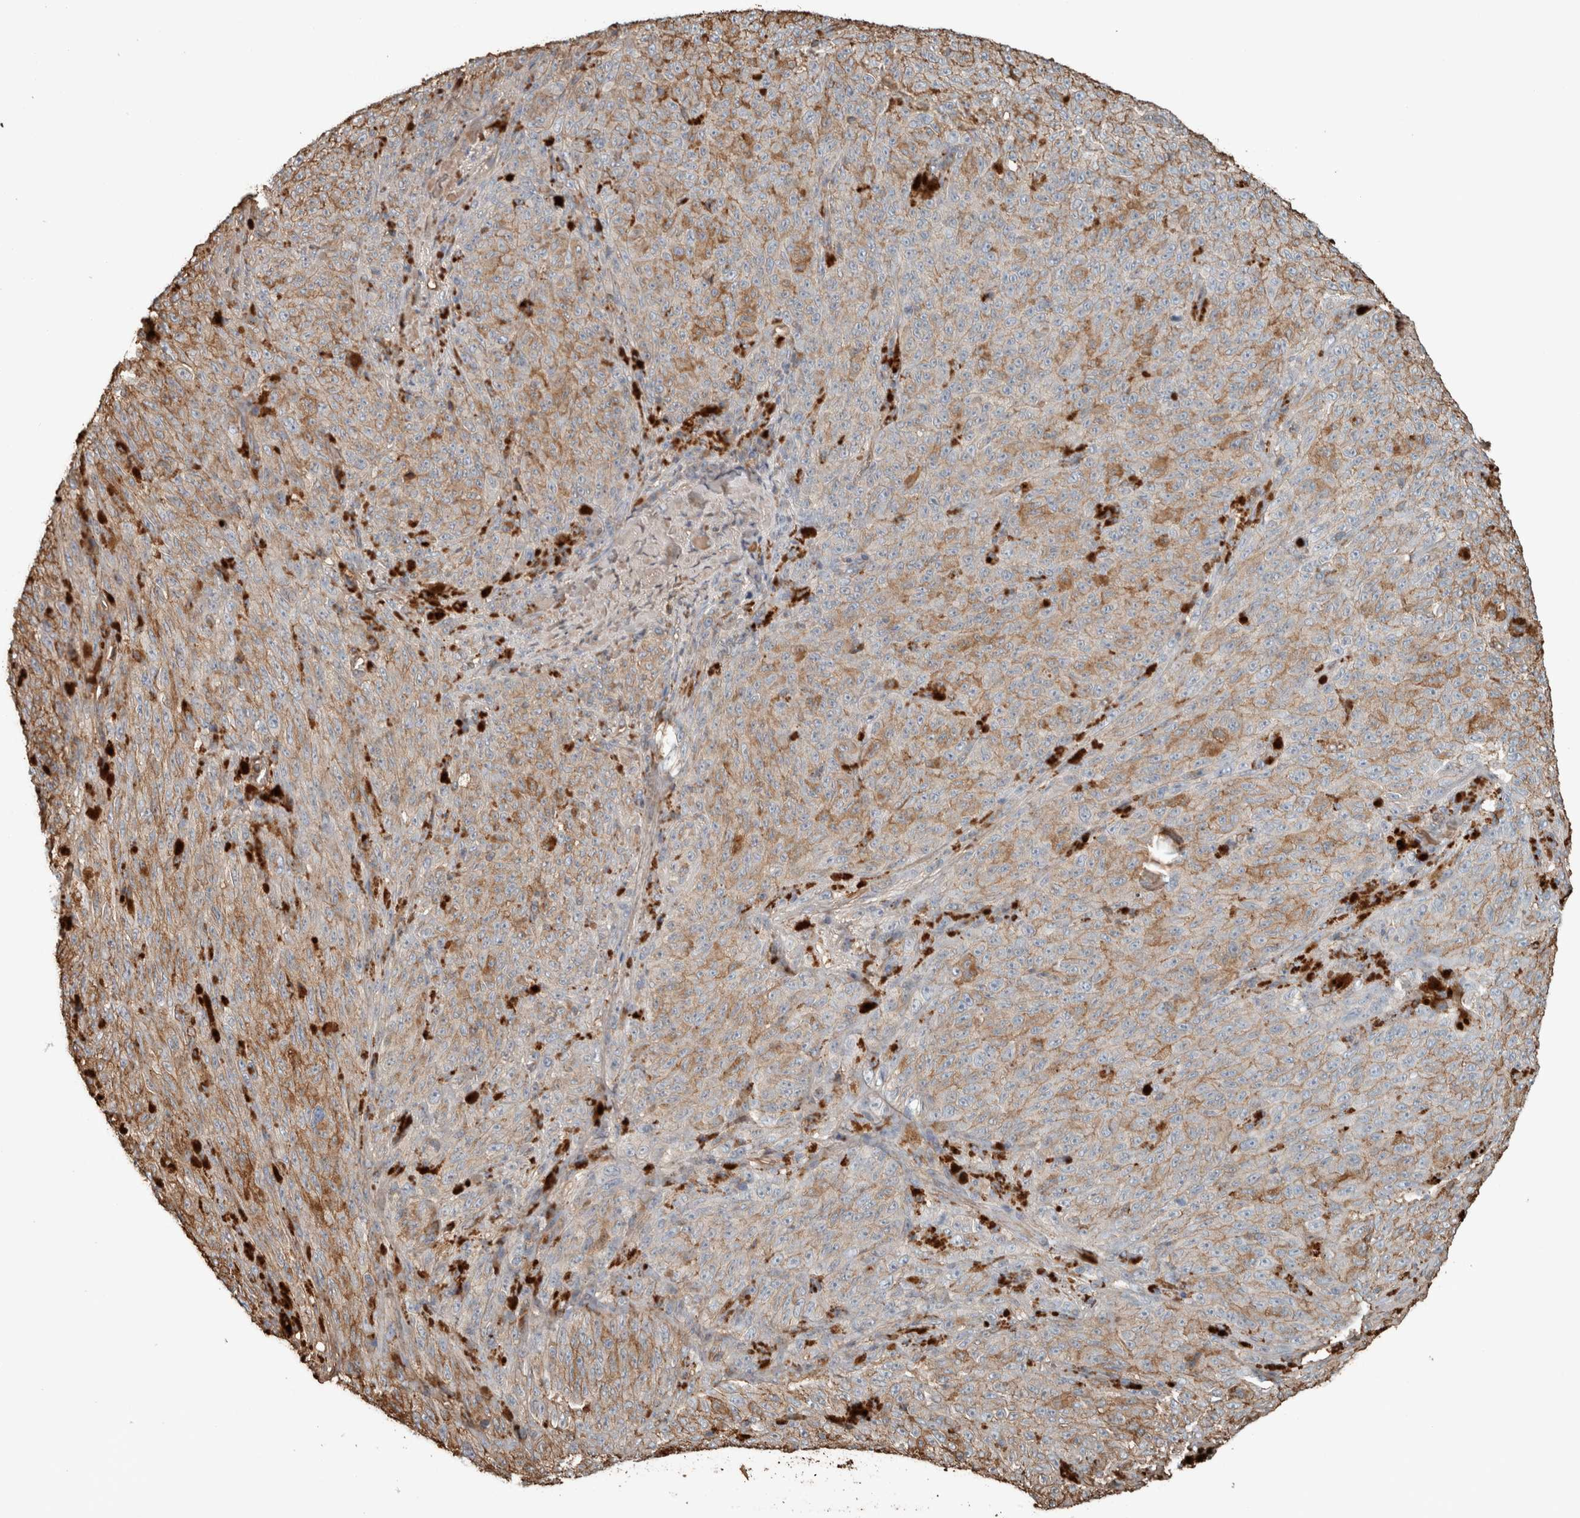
{"staining": {"intensity": "weak", "quantity": "25%-75%", "location": "cytoplasmic/membranous"}, "tissue": "melanoma", "cell_type": "Tumor cells", "image_type": "cancer", "snomed": [{"axis": "morphology", "description": "Malignant melanoma, NOS"}, {"axis": "topography", "description": "Skin"}], "caption": "The immunohistochemical stain shows weak cytoplasmic/membranous expression in tumor cells of malignant melanoma tissue.", "gene": "USP34", "patient": {"sex": "female", "age": 82}}